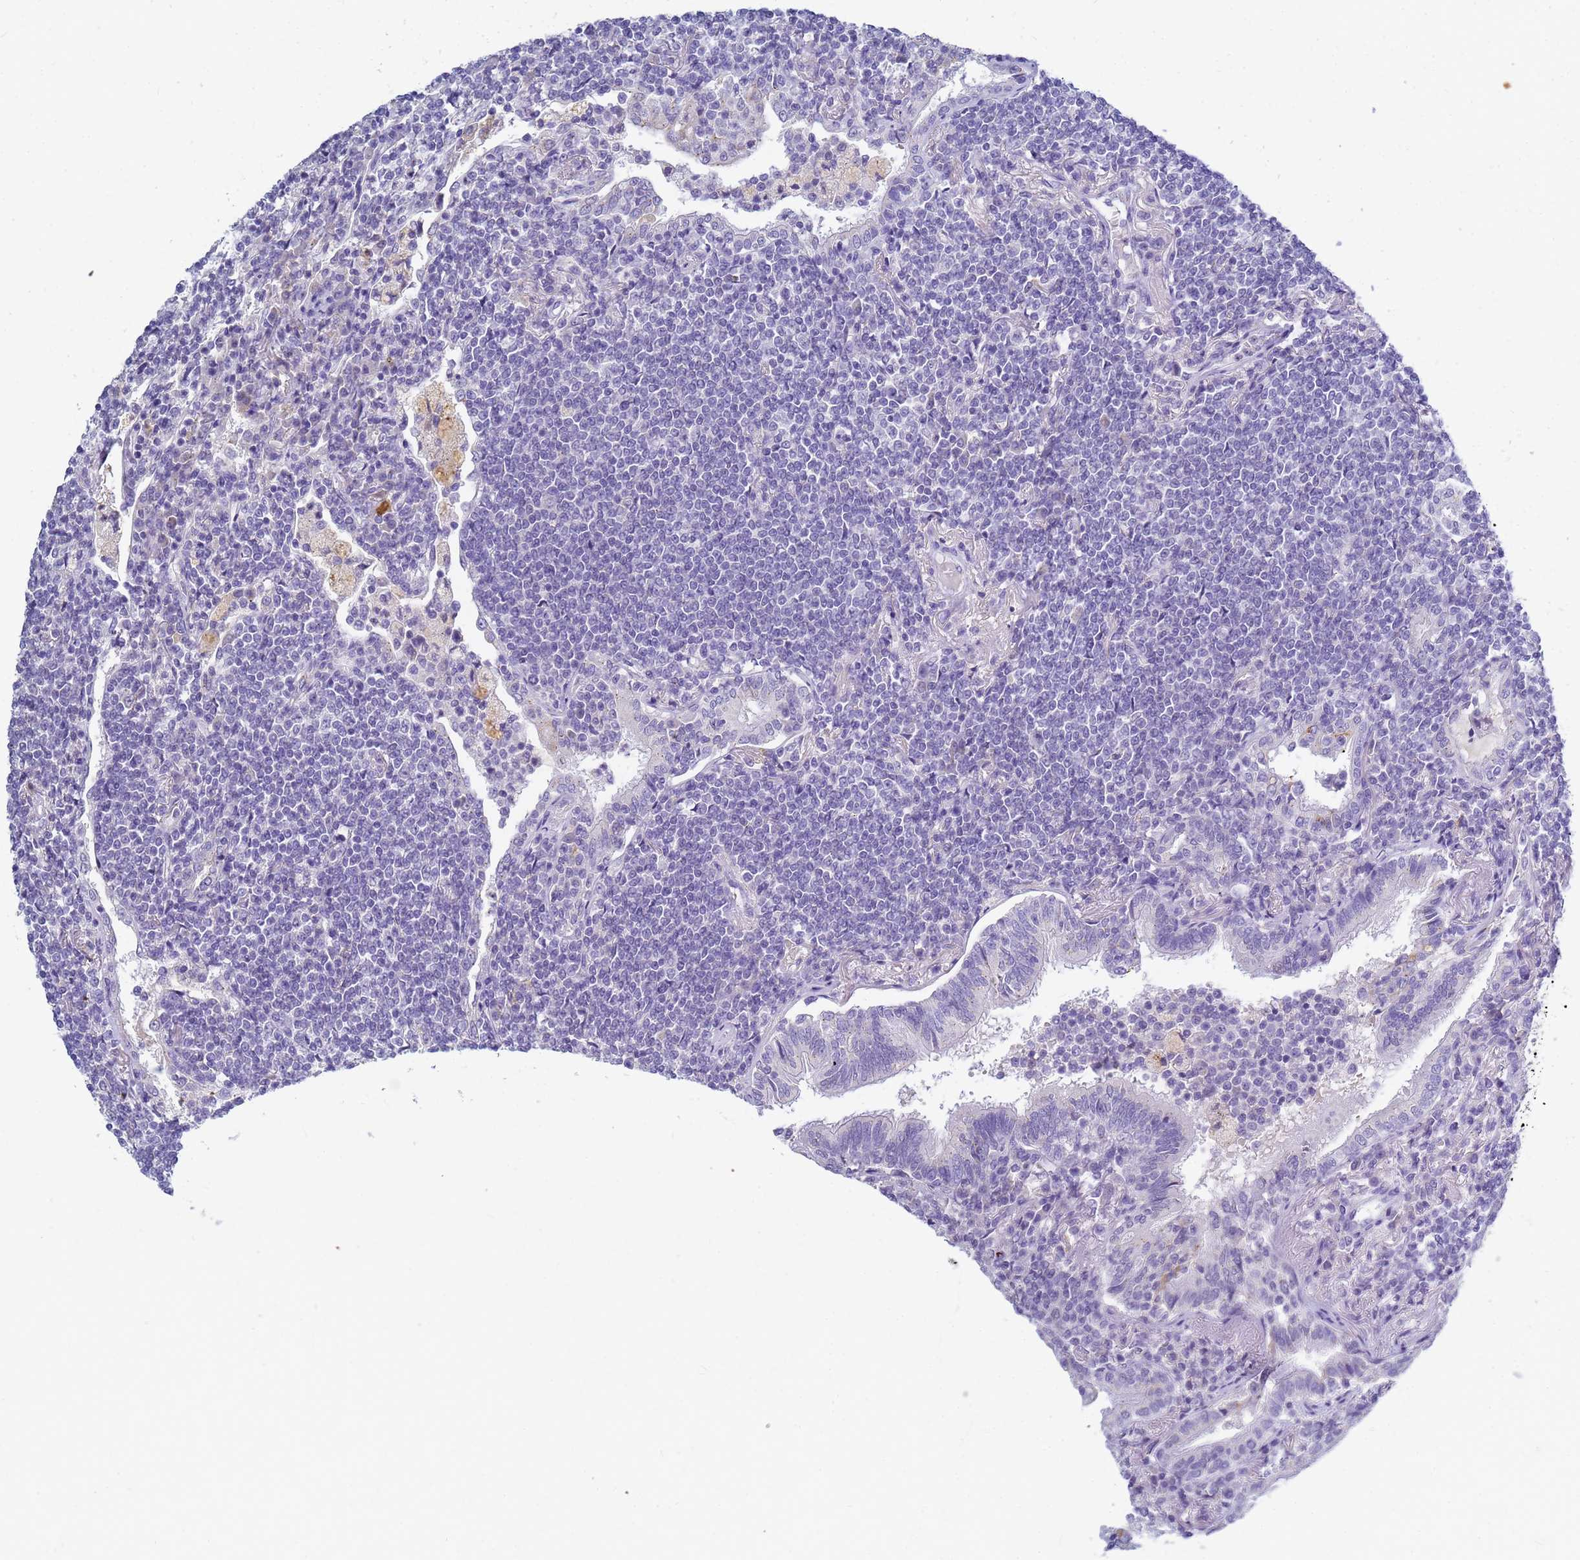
{"staining": {"intensity": "negative", "quantity": "none", "location": "none"}, "tissue": "lymphoma", "cell_type": "Tumor cells", "image_type": "cancer", "snomed": [{"axis": "morphology", "description": "Malignant lymphoma, non-Hodgkin's type, Low grade"}, {"axis": "topography", "description": "Lung"}], "caption": "Immunohistochemistry (IHC) histopathology image of human low-grade malignant lymphoma, non-Hodgkin's type stained for a protein (brown), which demonstrates no expression in tumor cells.", "gene": "B3GNT8", "patient": {"sex": "female", "age": 71}}